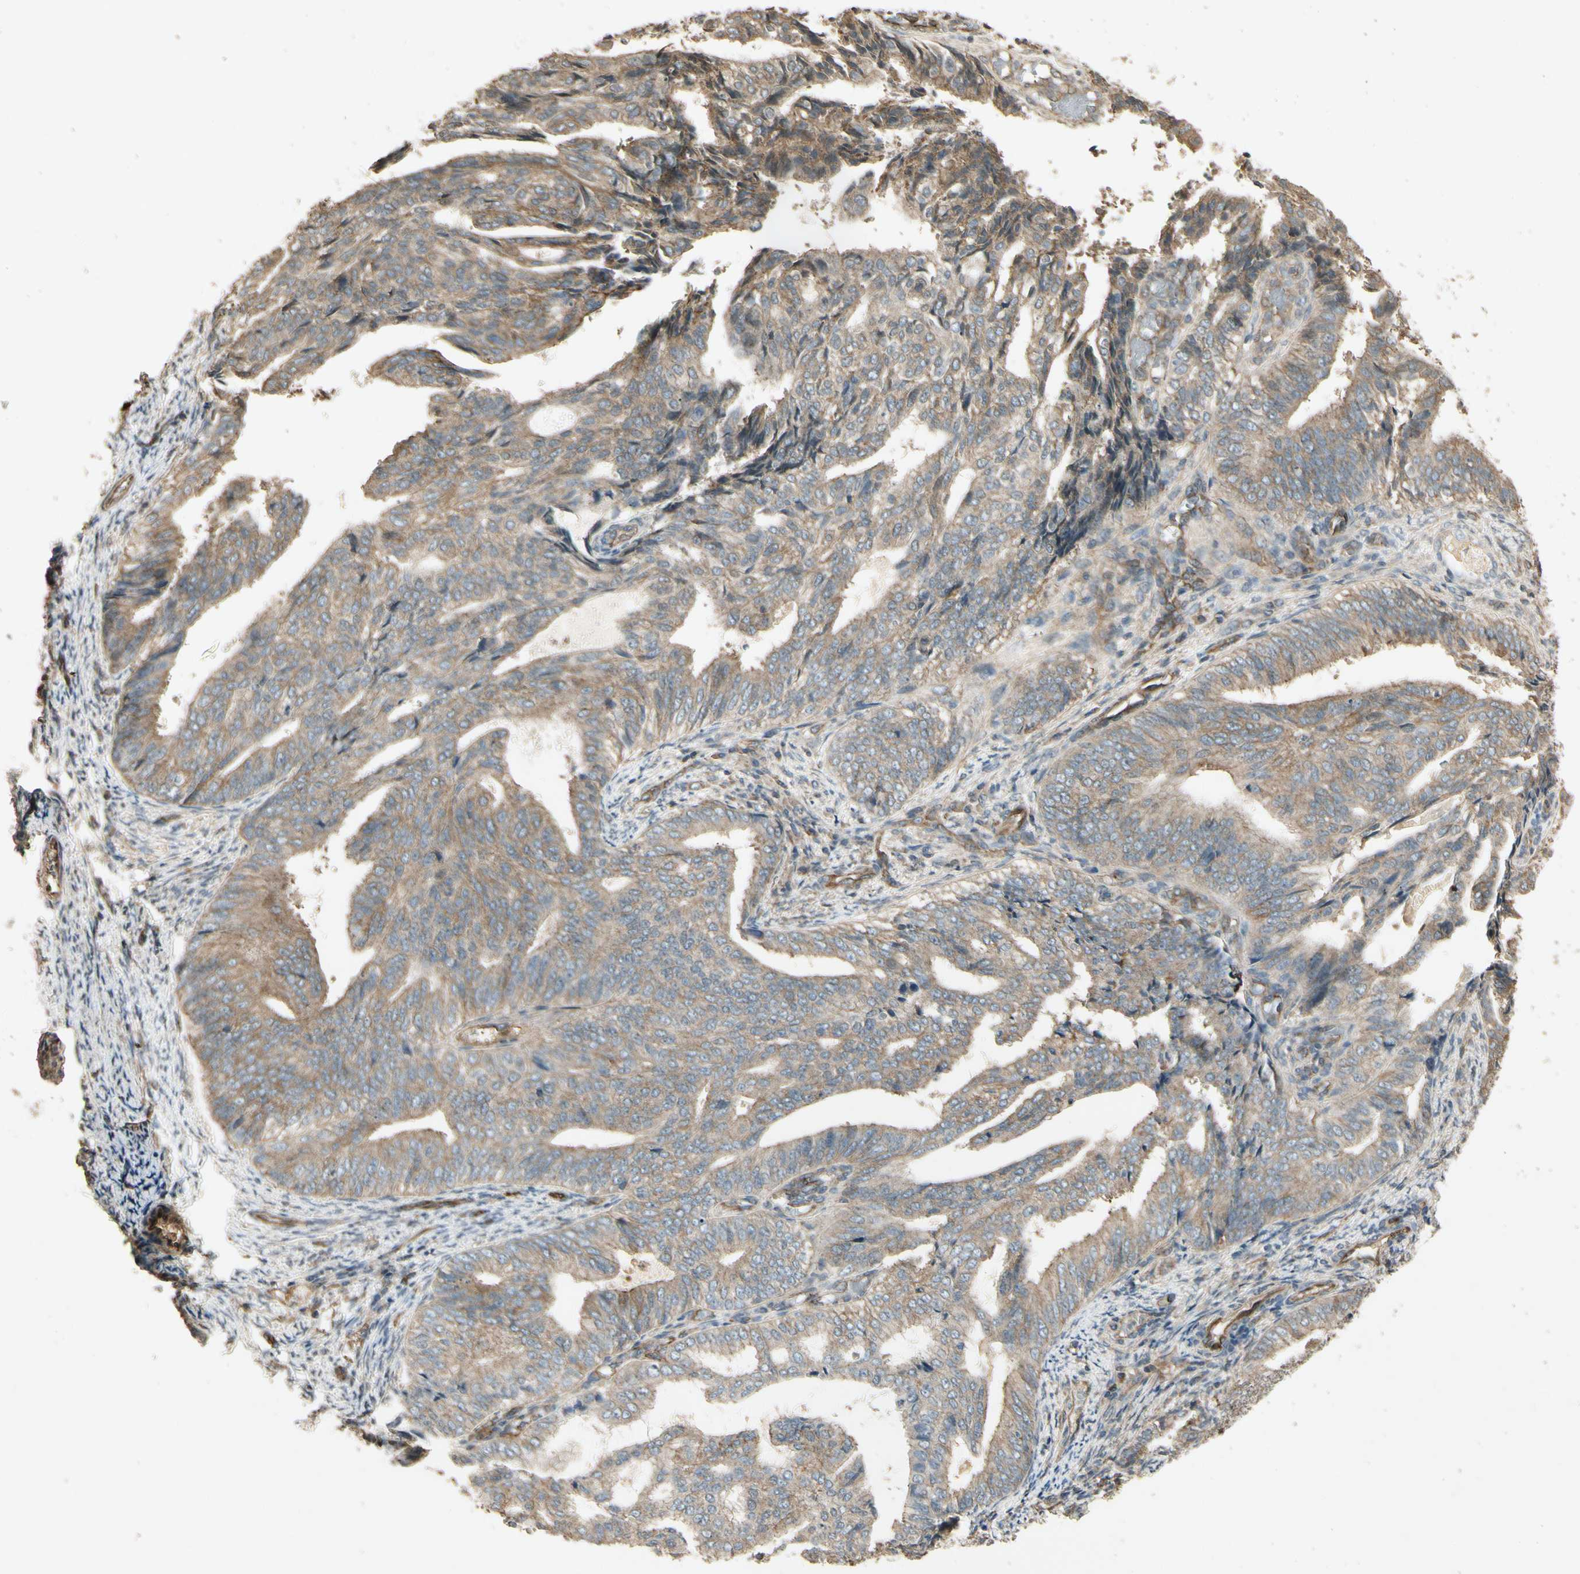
{"staining": {"intensity": "weak", "quantity": ">75%", "location": "cytoplasmic/membranous"}, "tissue": "endometrial cancer", "cell_type": "Tumor cells", "image_type": "cancer", "snomed": [{"axis": "morphology", "description": "Adenocarcinoma, NOS"}, {"axis": "topography", "description": "Endometrium"}], "caption": "Tumor cells reveal low levels of weak cytoplasmic/membranous expression in approximately >75% of cells in human endometrial adenocarcinoma.", "gene": "RNF180", "patient": {"sex": "female", "age": 58}}